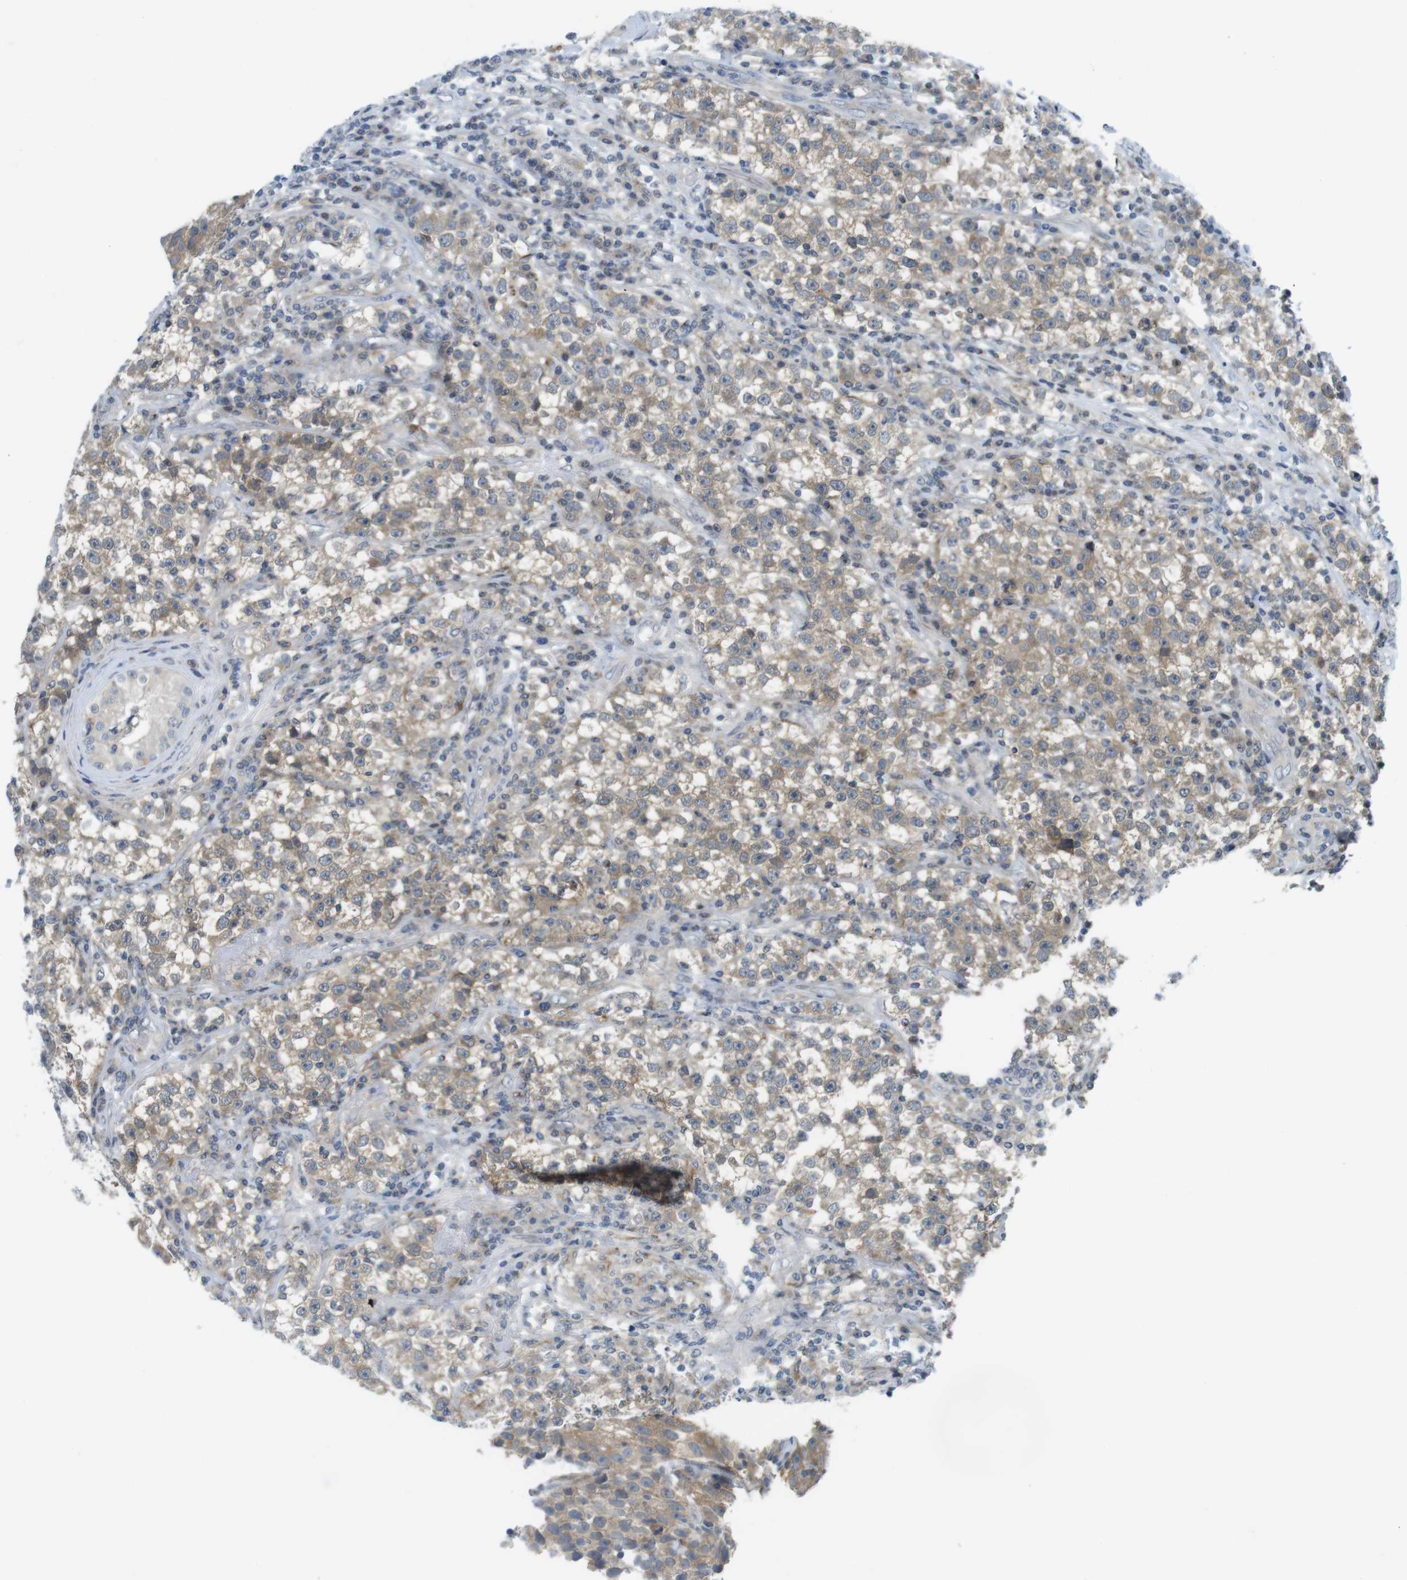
{"staining": {"intensity": "moderate", "quantity": ">75%", "location": "cytoplasmic/membranous"}, "tissue": "testis cancer", "cell_type": "Tumor cells", "image_type": "cancer", "snomed": [{"axis": "morphology", "description": "Seminoma, NOS"}, {"axis": "topography", "description": "Testis"}], "caption": "Protein staining of testis seminoma tissue demonstrates moderate cytoplasmic/membranous expression in approximately >75% of tumor cells. (DAB (3,3'-diaminobenzidine) IHC, brown staining for protein, blue staining for nuclei).", "gene": "CASP2", "patient": {"sex": "male", "age": 22}}